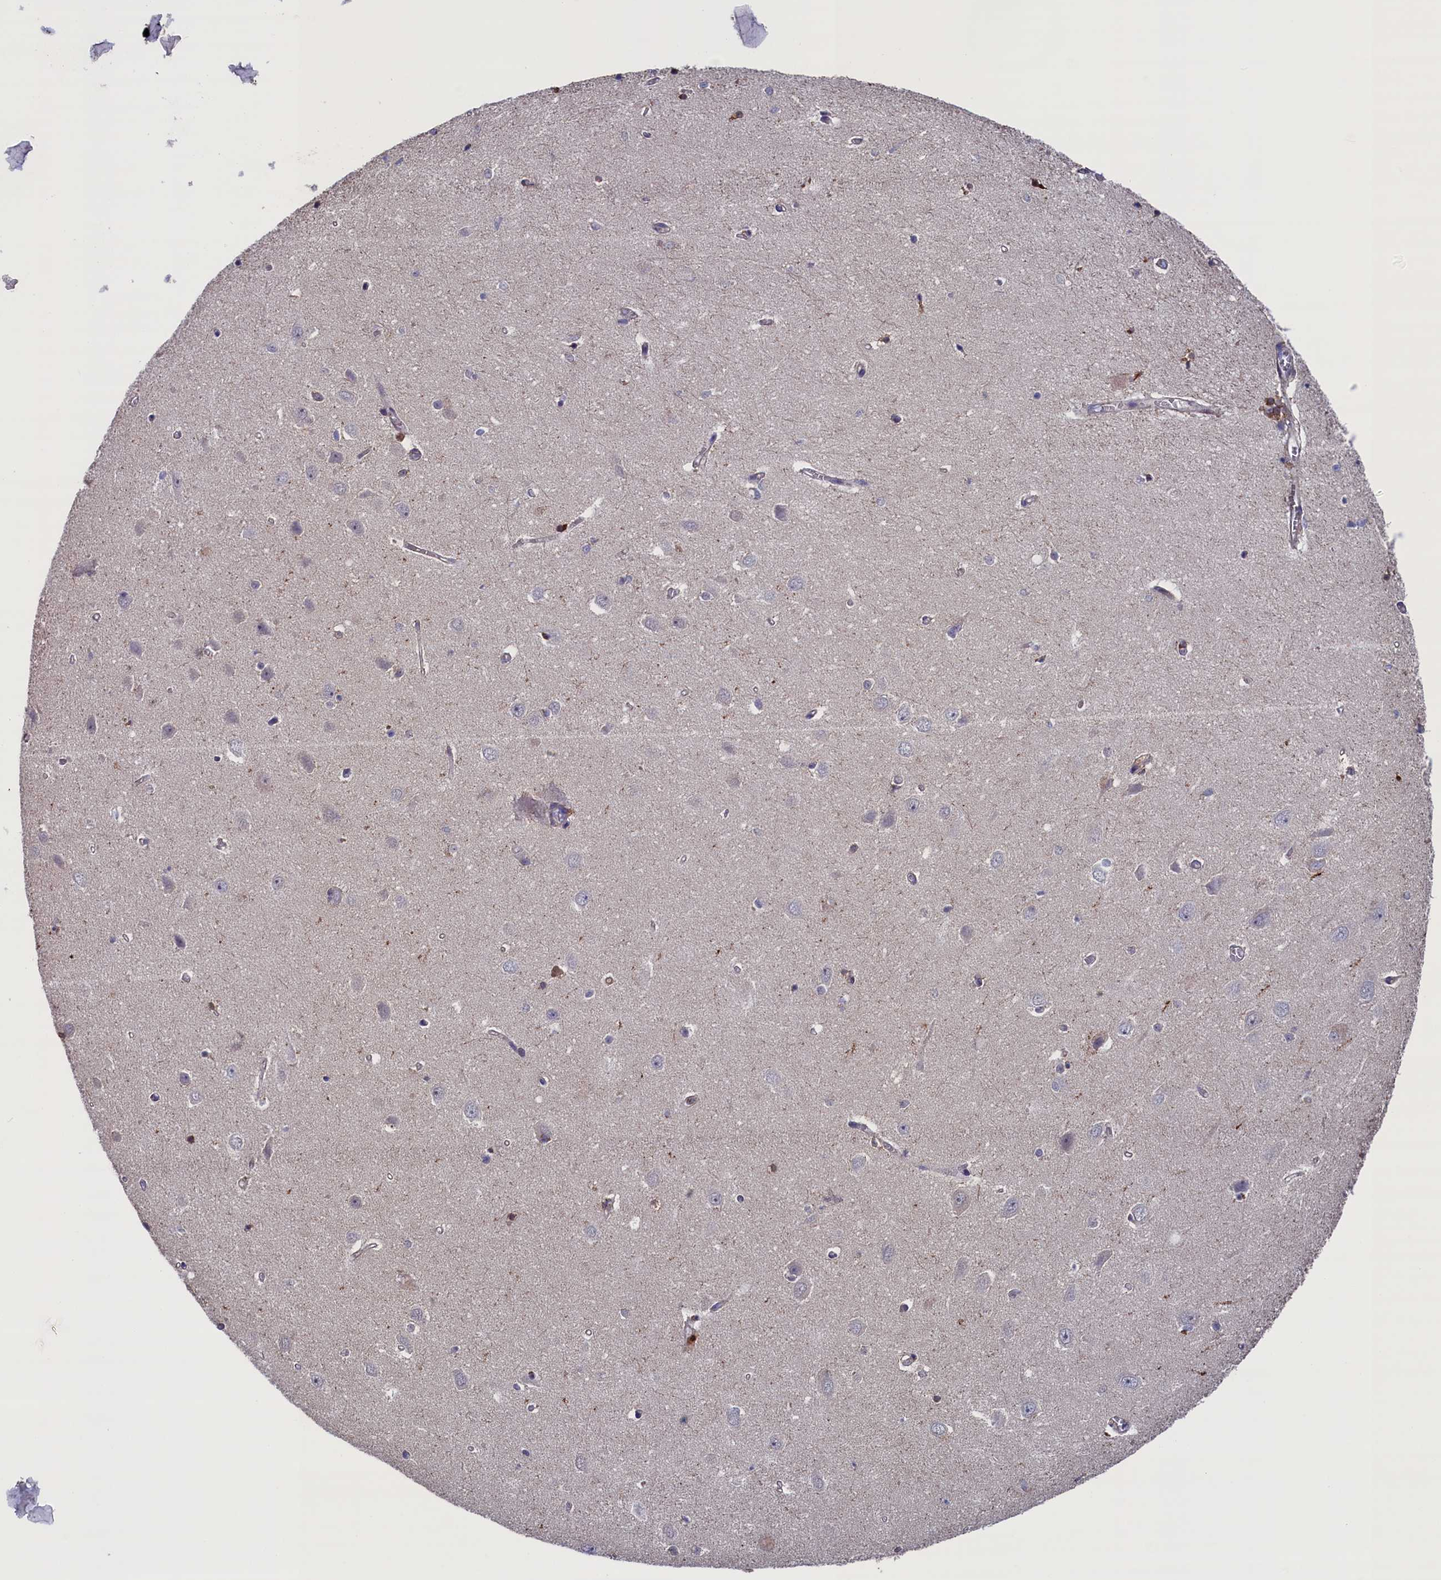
{"staining": {"intensity": "negative", "quantity": "none", "location": "none"}, "tissue": "hippocampus", "cell_type": "Glial cells", "image_type": "normal", "snomed": [{"axis": "morphology", "description": "Normal tissue, NOS"}, {"axis": "topography", "description": "Hippocampus"}], "caption": "IHC image of benign human hippocampus stained for a protein (brown), which demonstrates no staining in glial cells. (DAB immunohistochemistry (IHC) with hematoxylin counter stain).", "gene": "SPATA13", "patient": {"sex": "female", "age": 64}}